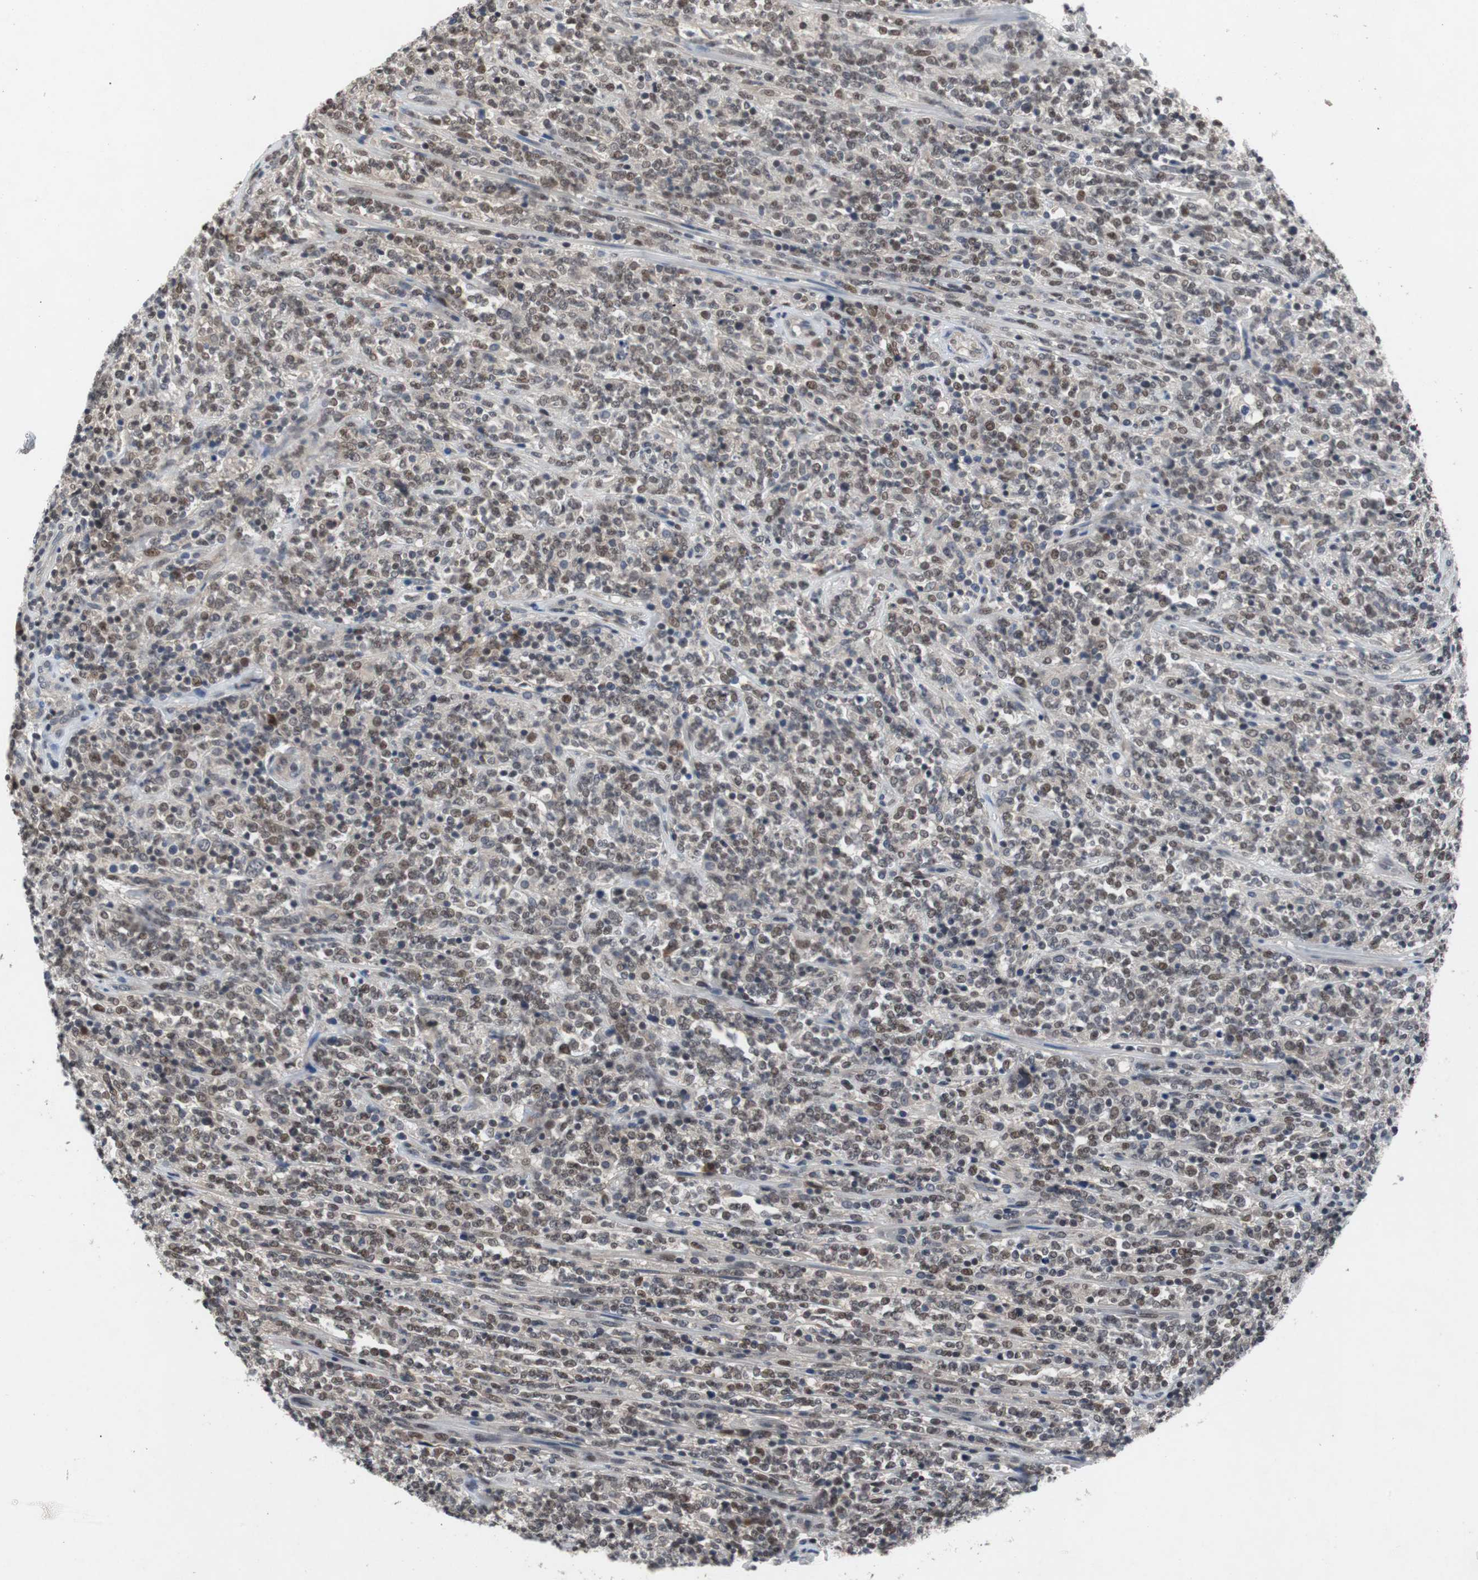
{"staining": {"intensity": "moderate", "quantity": "25%-75%", "location": "nuclear"}, "tissue": "lymphoma", "cell_type": "Tumor cells", "image_type": "cancer", "snomed": [{"axis": "morphology", "description": "Malignant lymphoma, non-Hodgkin's type, High grade"}, {"axis": "topography", "description": "Soft tissue"}], "caption": "About 25%-75% of tumor cells in human high-grade malignant lymphoma, non-Hodgkin's type display moderate nuclear protein positivity as visualized by brown immunohistochemical staining.", "gene": "TP63", "patient": {"sex": "male", "age": 18}}